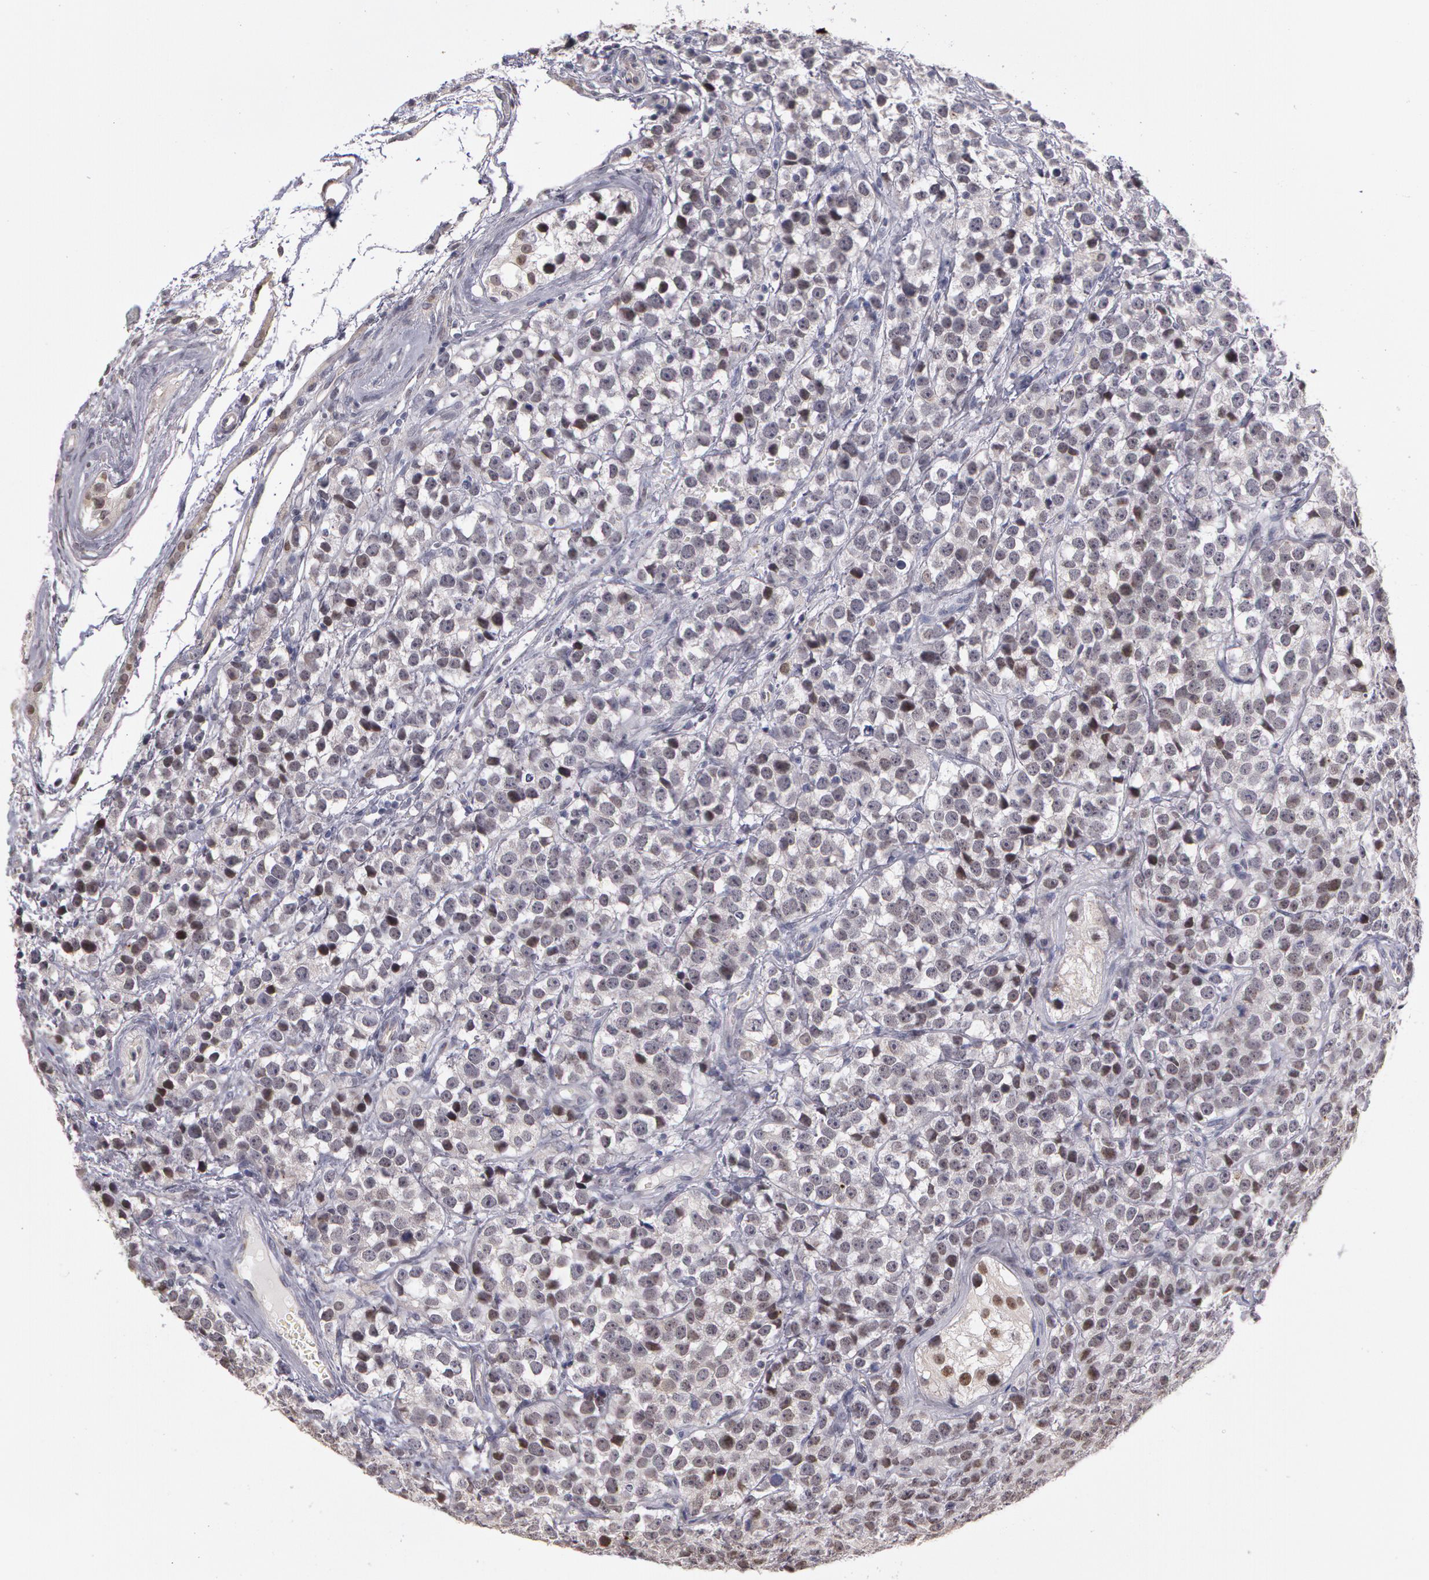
{"staining": {"intensity": "weak", "quantity": "<25%", "location": "nuclear"}, "tissue": "testis cancer", "cell_type": "Tumor cells", "image_type": "cancer", "snomed": [{"axis": "morphology", "description": "Seminoma, NOS"}, {"axis": "topography", "description": "Testis"}], "caption": "An image of human testis cancer is negative for staining in tumor cells. The staining was performed using DAB (3,3'-diaminobenzidine) to visualize the protein expression in brown, while the nuclei were stained in blue with hematoxylin (Magnification: 20x).", "gene": "PRICKLE1", "patient": {"sex": "male", "age": 25}}